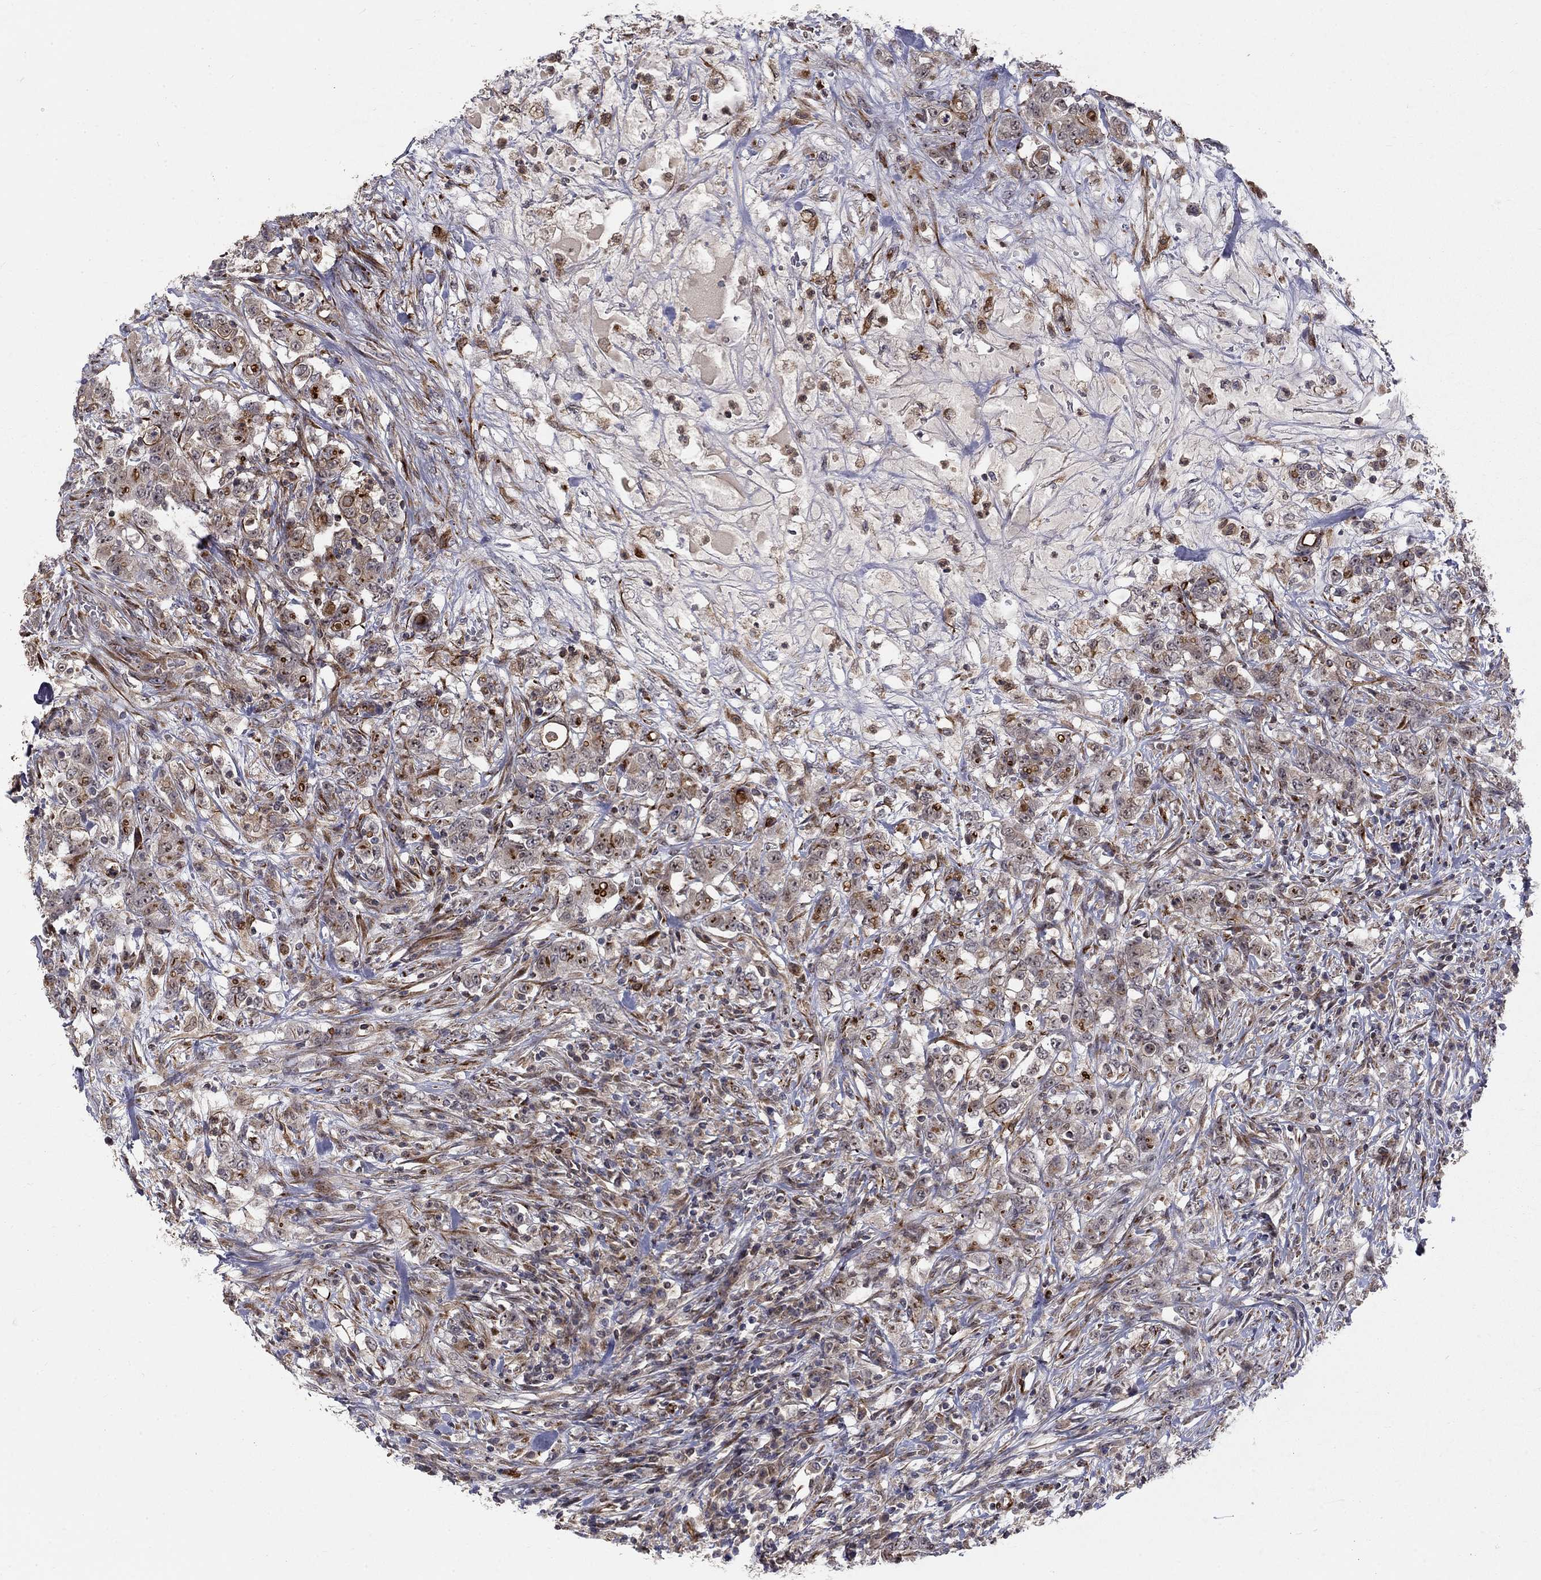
{"staining": {"intensity": "strong", "quantity": "<25%", "location": "cytoplasmic/membranous"}, "tissue": "colorectal cancer", "cell_type": "Tumor cells", "image_type": "cancer", "snomed": [{"axis": "morphology", "description": "Adenocarcinoma, NOS"}, {"axis": "topography", "description": "Colon"}], "caption": "A brown stain shows strong cytoplasmic/membranous staining of a protein in human adenocarcinoma (colorectal) tumor cells. The staining was performed using DAB, with brown indicating positive protein expression. Nuclei are stained blue with hematoxylin.", "gene": "MSRA", "patient": {"sex": "female", "age": 48}}